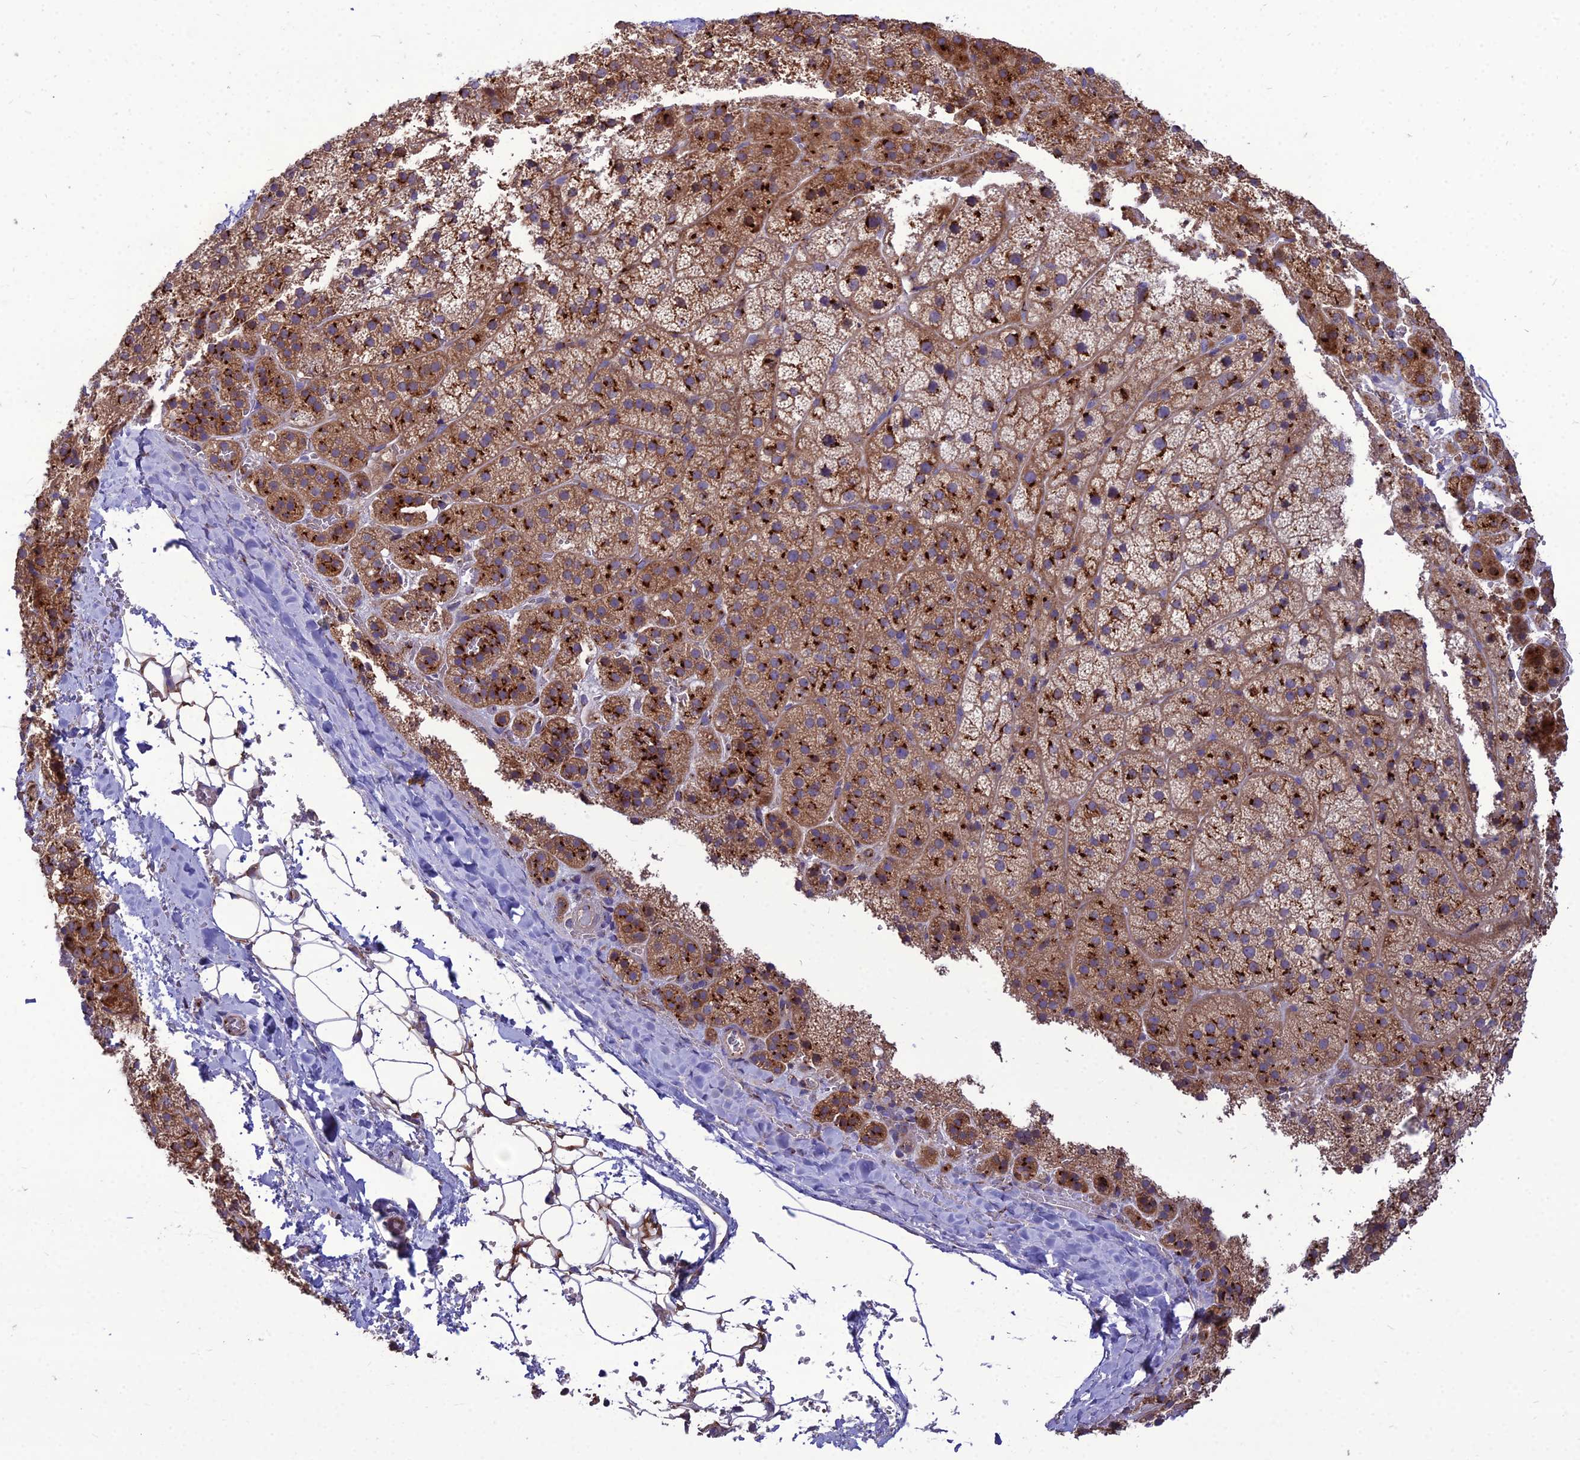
{"staining": {"intensity": "strong", "quantity": "25%-75%", "location": "cytoplasmic/membranous"}, "tissue": "adrenal gland", "cell_type": "Glandular cells", "image_type": "normal", "snomed": [{"axis": "morphology", "description": "Normal tissue, NOS"}, {"axis": "topography", "description": "Adrenal gland"}], "caption": "Brown immunohistochemical staining in benign adrenal gland reveals strong cytoplasmic/membranous positivity in about 25%-75% of glandular cells.", "gene": "SPRYD7", "patient": {"sex": "female", "age": 44}}